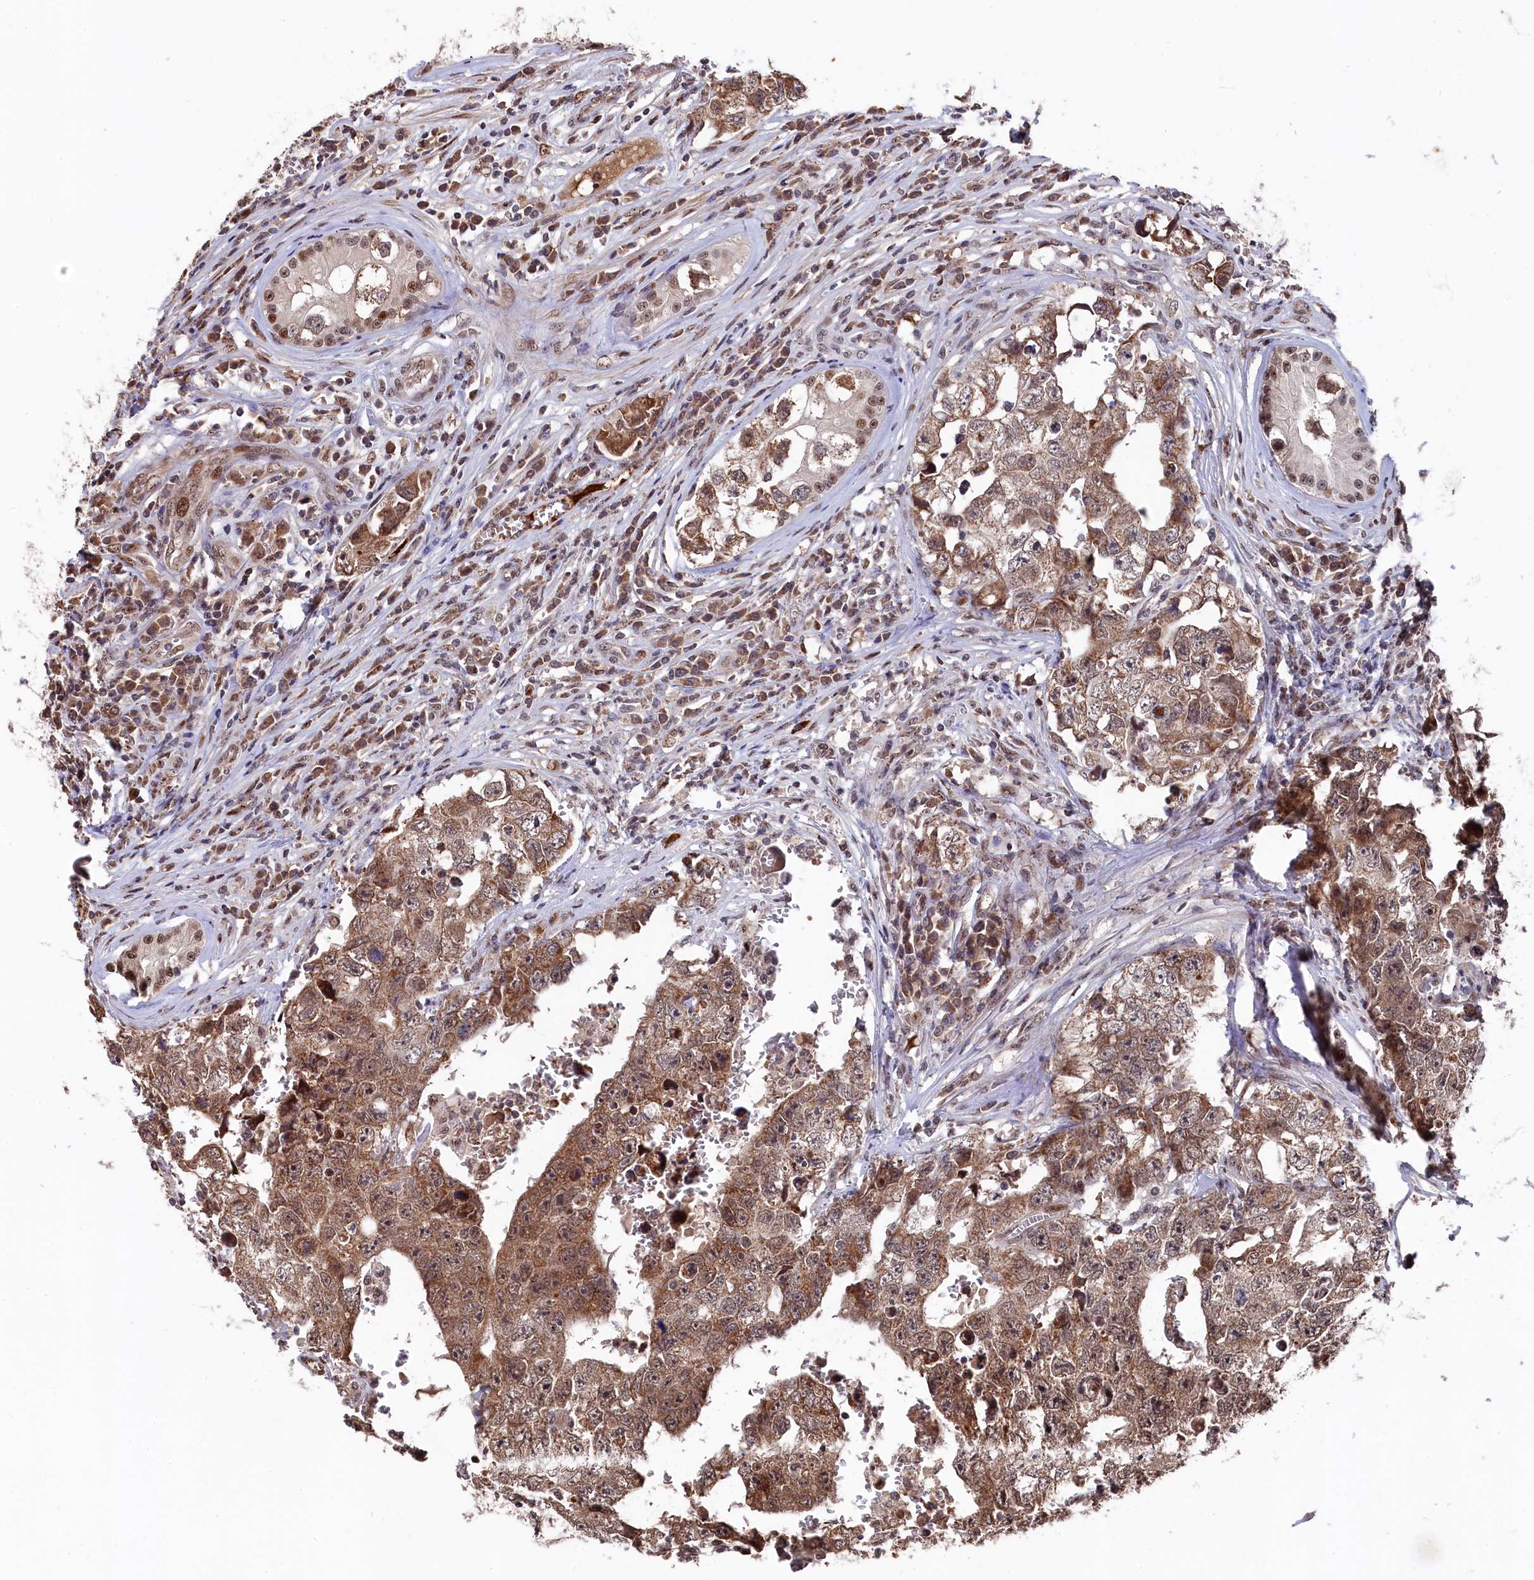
{"staining": {"intensity": "moderate", "quantity": ">75%", "location": "cytoplasmic/membranous"}, "tissue": "testis cancer", "cell_type": "Tumor cells", "image_type": "cancer", "snomed": [{"axis": "morphology", "description": "Carcinoma, Embryonal, NOS"}, {"axis": "topography", "description": "Testis"}], "caption": "An immunohistochemistry photomicrograph of neoplastic tissue is shown. Protein staining in brown highlights moderate cytoplasmic/membranous positivity in embryonal carcinoma (testis) within tumor cells. (IHC, brightfield microscopy, high magnification).", "gene": "CLPX", "patient": {"sex": "male", "age": 17}}